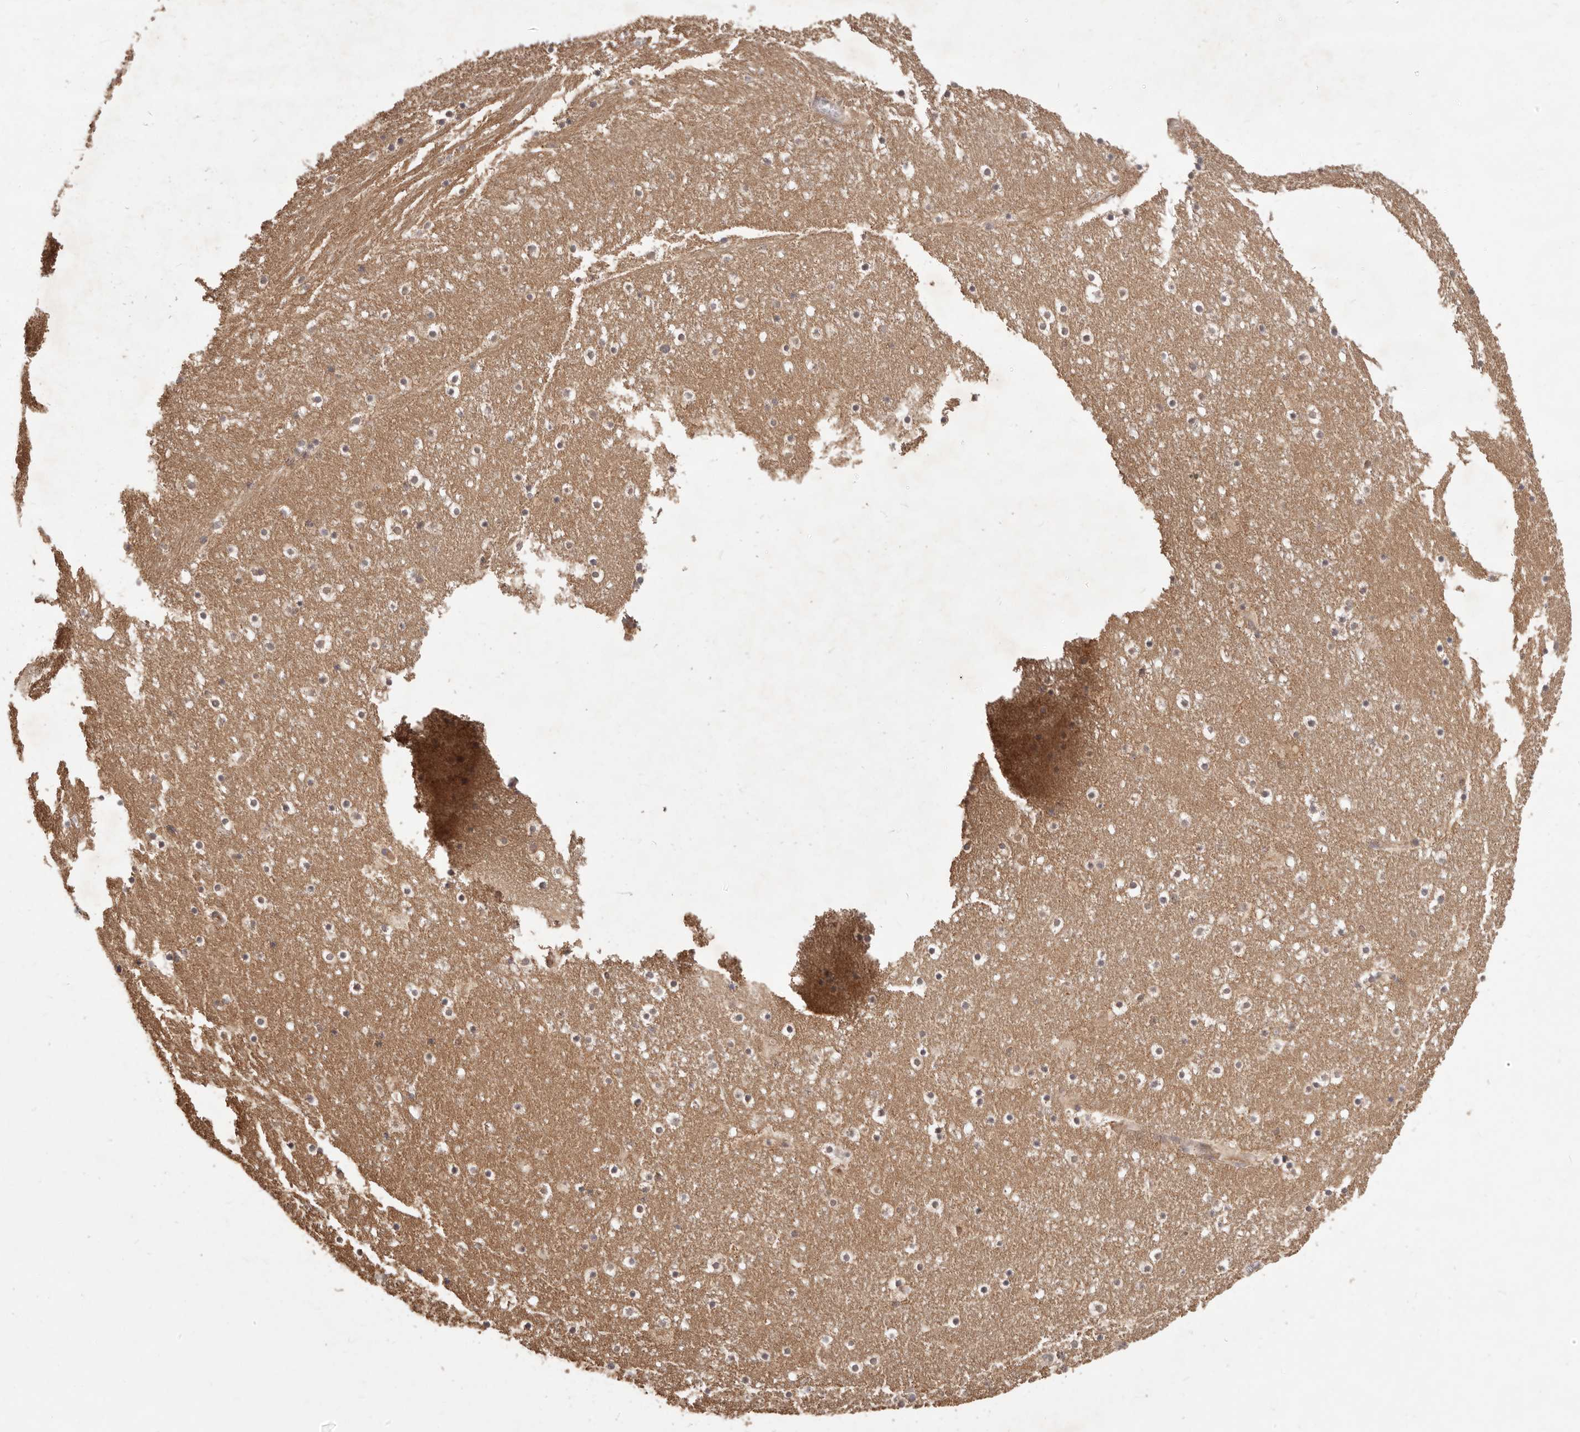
{"staining": {"intensity": "moderate", "quantity": "<25%", "location": "cytoplasmic/membranous"}, "tissue": "caudate", "cell_type": "Glial cells", "image_type": "normal", "snomed": [{"axis": "morphology", "description": "Normal tissue, NOS"}, {"axis": "topography", "description": "Lateral ventricle wall"}], "caption": "This image exhibits immunohistochemistry (IHC) staining of unremarkable caudate, with low moderate cytoplasmic/membranous staining in about <25% of glial cells.", "gene": "TSPAN13", "patient": {"sex": "male", "age": 45}}